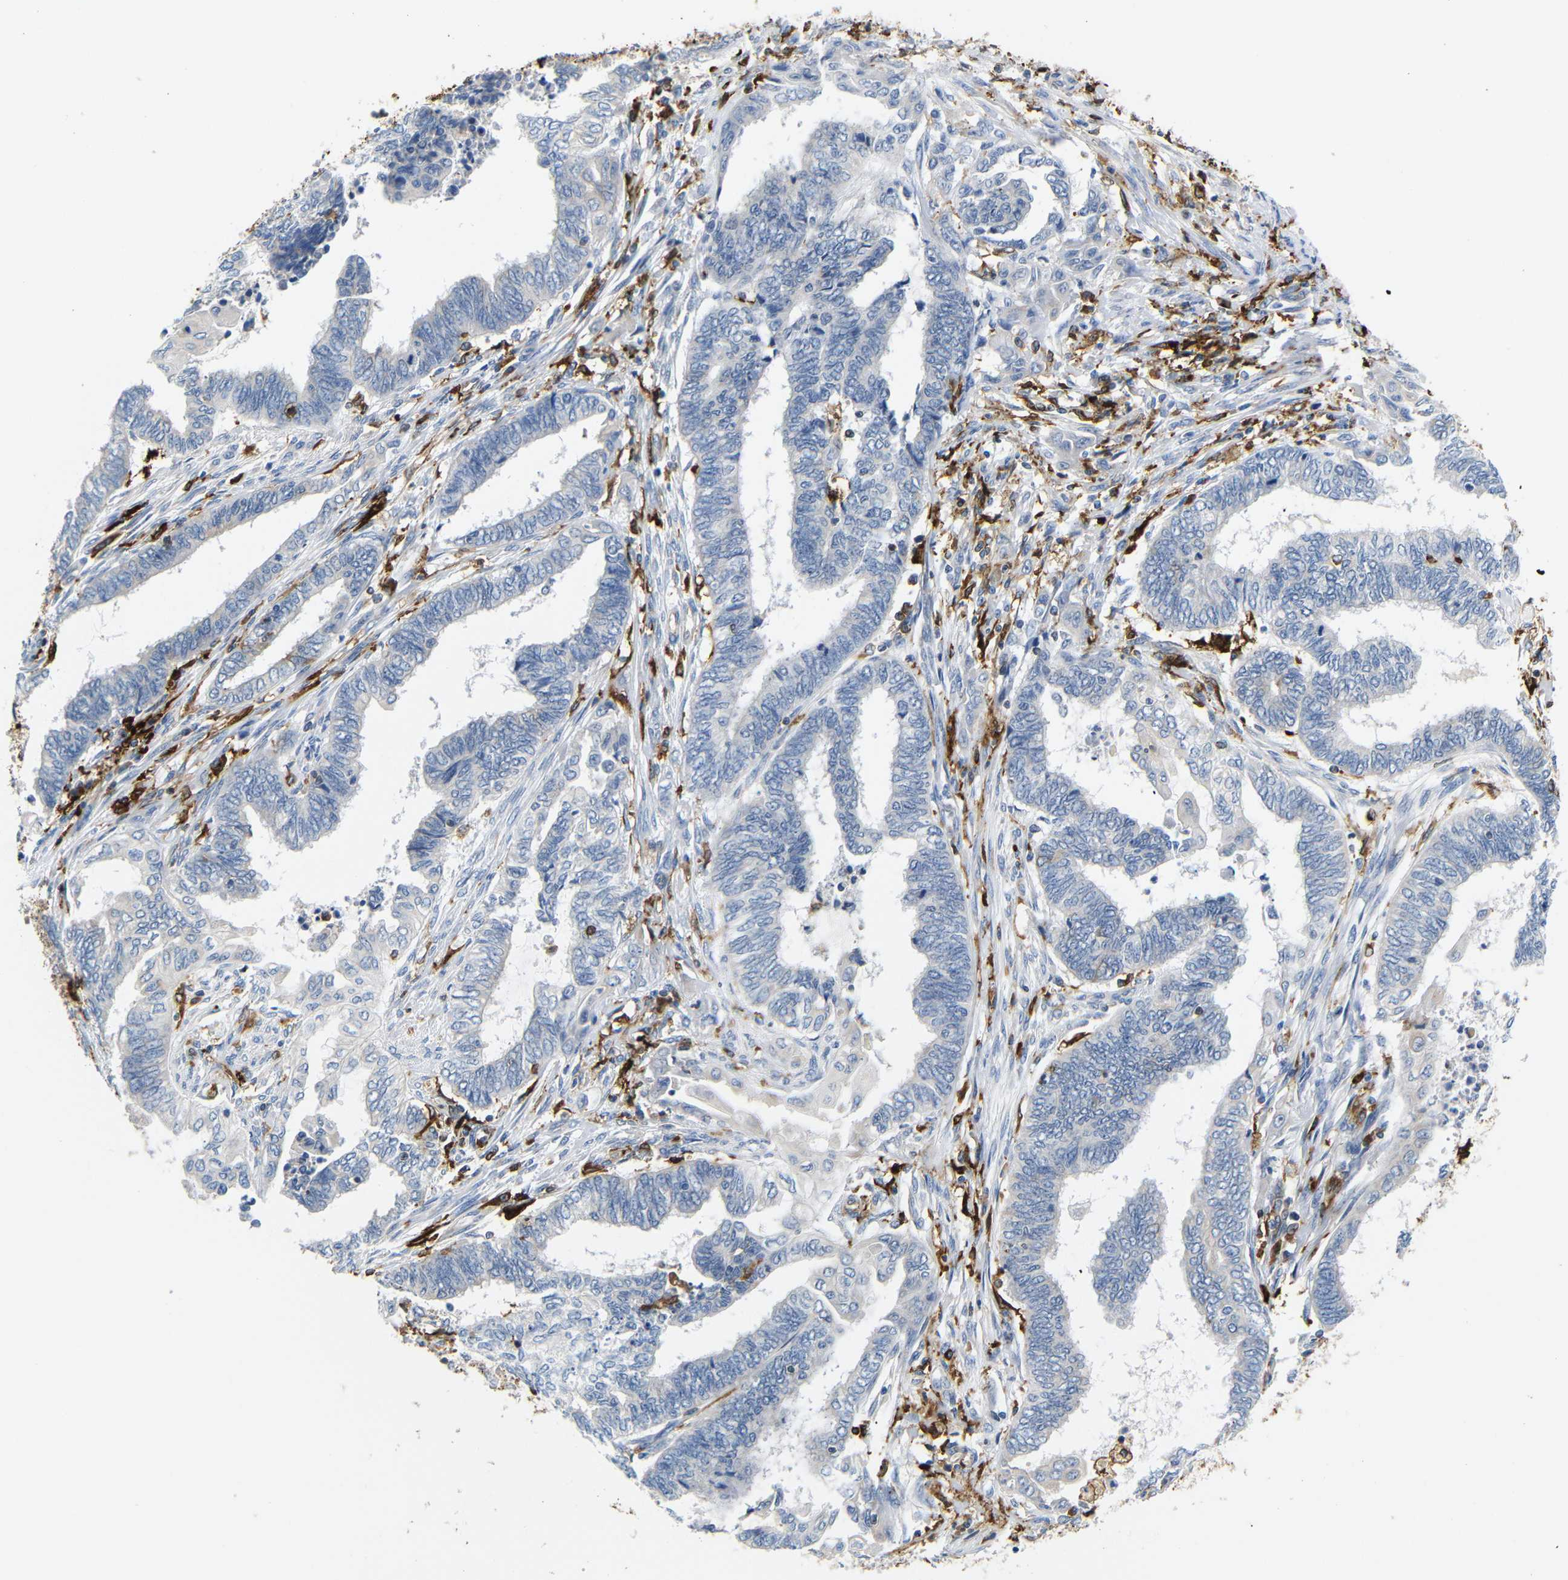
{"staining": {"intensity": "negative", "quantity": "none", "location": "none"}, "tissue": "endometrial cancer", "cell_type": "Tumor cells", "image_type": "cancer", "snomed": [{"axis": "morphology", "description": "Adenocarcinoma, NOS"}, {"axis": "topography", "description": "Uterus"}, {"axis": "topography", "description": "Endometrium"}], "caption": "IHC photomicrograph of human endometrial cancer (adenocarcinoma) stained for a protein (brown), which reveals no expression in tumor cells. (Brightfield microscopy of DAB (3,3'-diaminobenzidine) immunohistochemistry at high magnification).", "gene": "HLA-DQB1", "patient": {"sex": "female", "age": 70}}